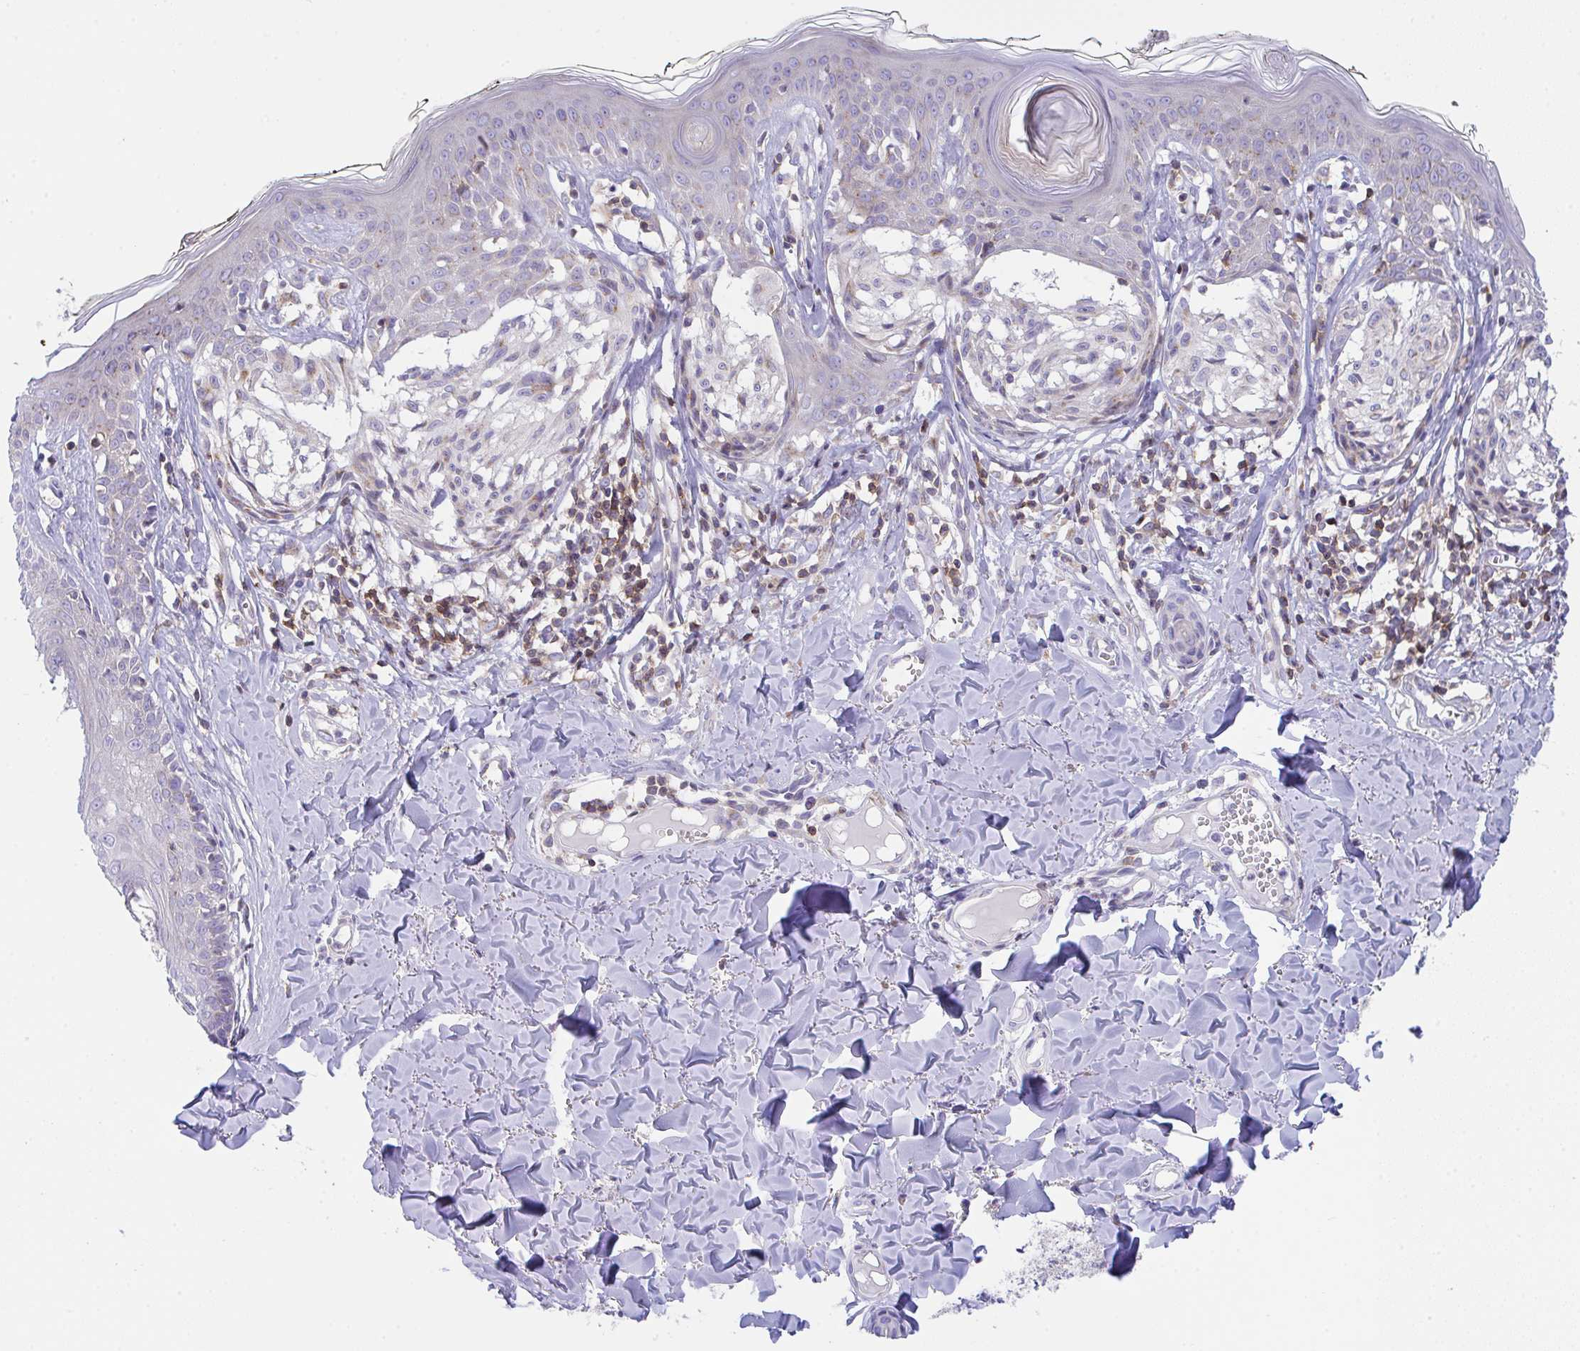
{"staining": {"intensity": "negative", "quantity": "none", "location": "none"}, "tissue": "melanoma", "cell_type": "Tumor cells", "image_type": "cancer", "snomed": [{"axis": "morphology", "description": "Malignant melanoma, NOS"}, {"axis": "topography", "description": "Skin"}], "caption": "Histopathology image shows no protein expression in tumor cells of malignant melanoma tissue. (Immunohistochemistry (ihc), brightfield microscopy, high magnification).", "gene": "MIA3", "patient": {"sex": "female", "age": 43}}